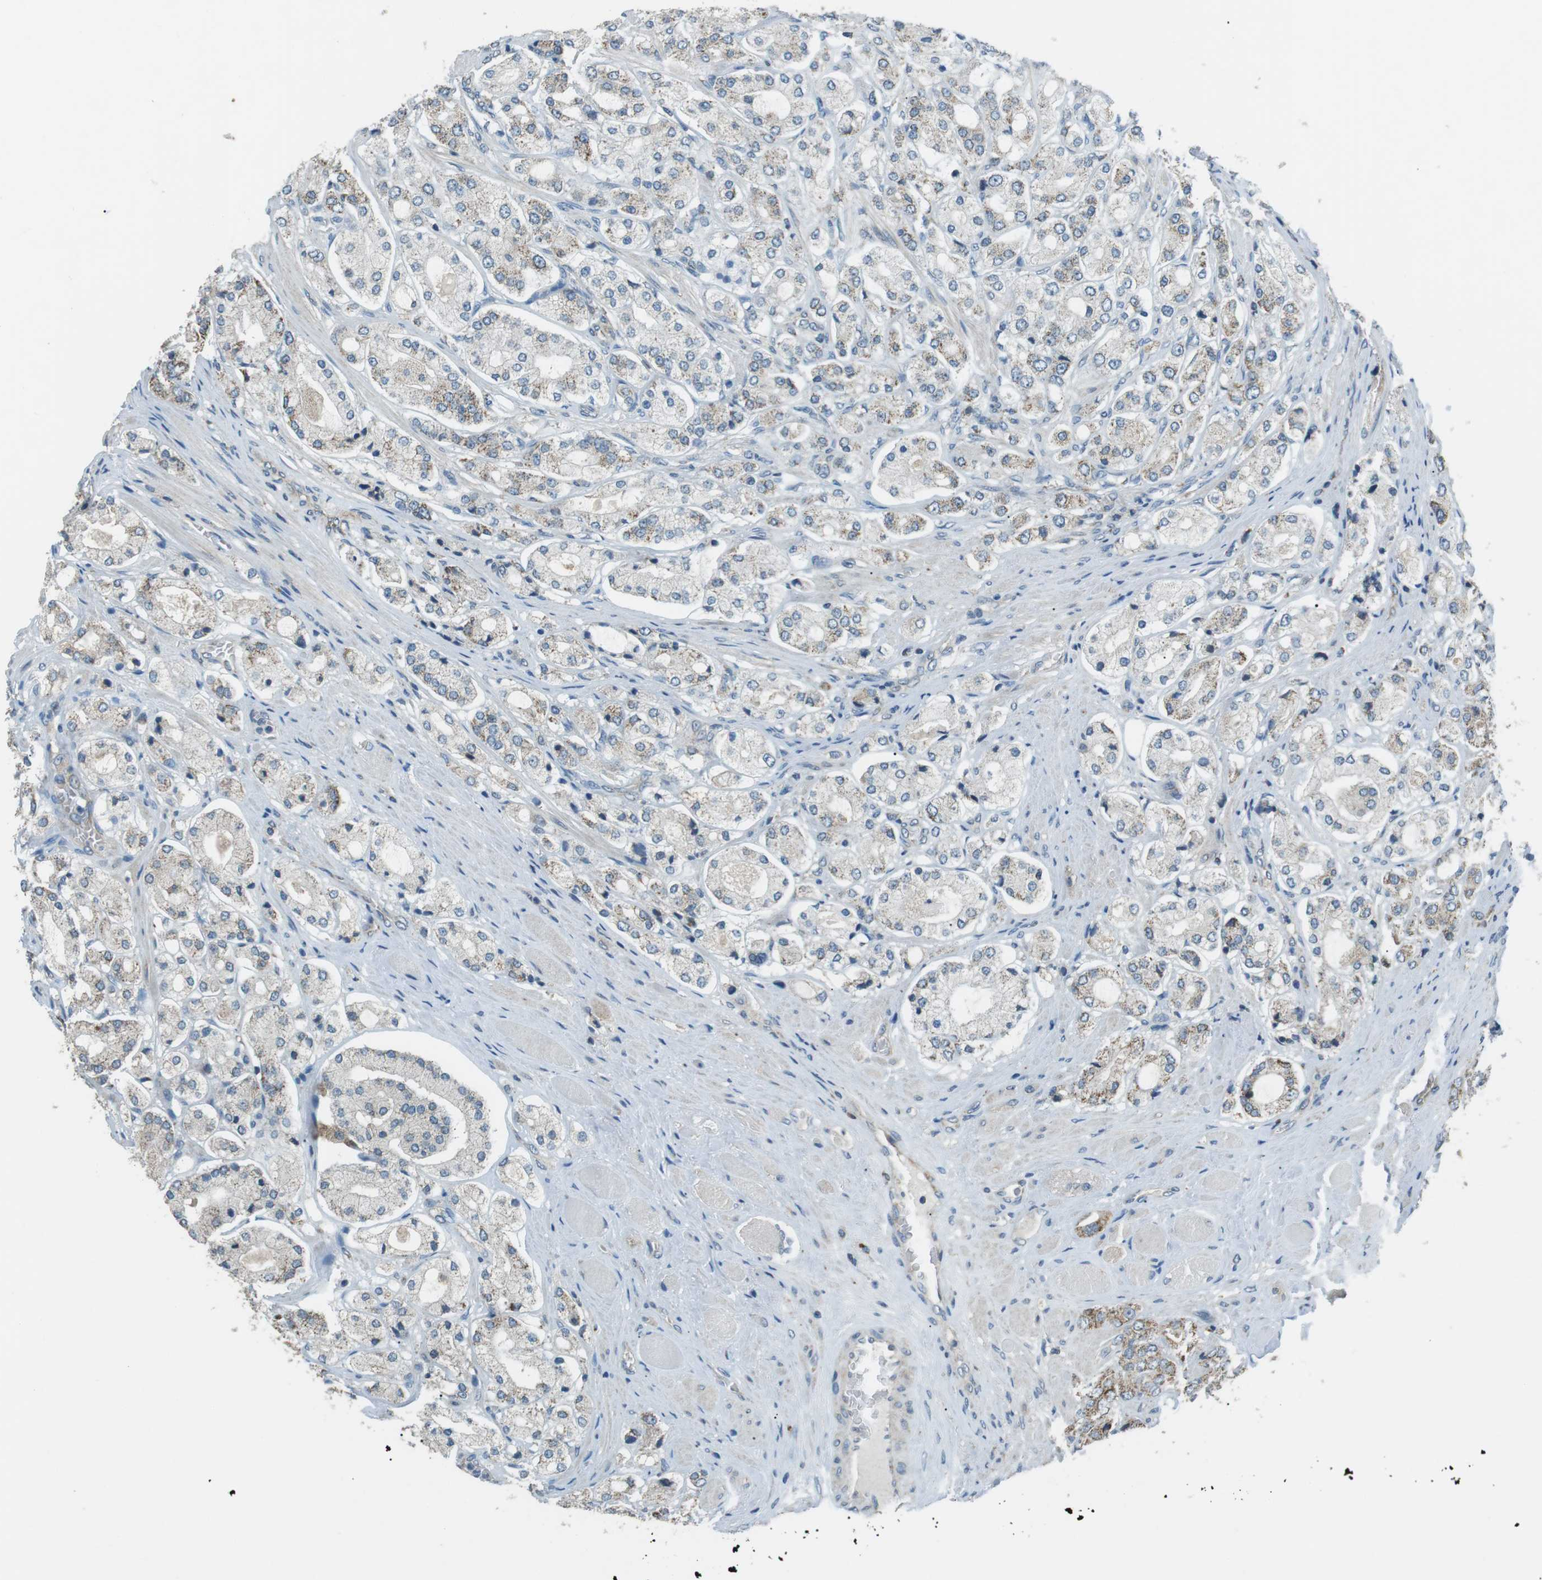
{"staining": {"intensity": "moderate", "quantity": "25%-75%", "location": "cytoplasmic/membranous"}, "tissue": "prostate cancer", "cell_type": "Tumor cells", "image_type": "cancer", "snomed": [{"axis": "morphology", "description": "Adenocarcinoma, High grade"}, {"axis": "topography", "description": "Prostate"}], "caption": "The histopathology image shows immunohistochemical staining of prostate adenocarcinoma (high-grade). There is moderate cytoplasmic/membranous staining is identified in about 25%-75% of tumor cells. (DAB (3,3'-diaminobenzidine) IHC, brown staining for protein, blue staining for nuclei).", "gene": "BACE1", "patient": {"sex": "male", "age": 65}}